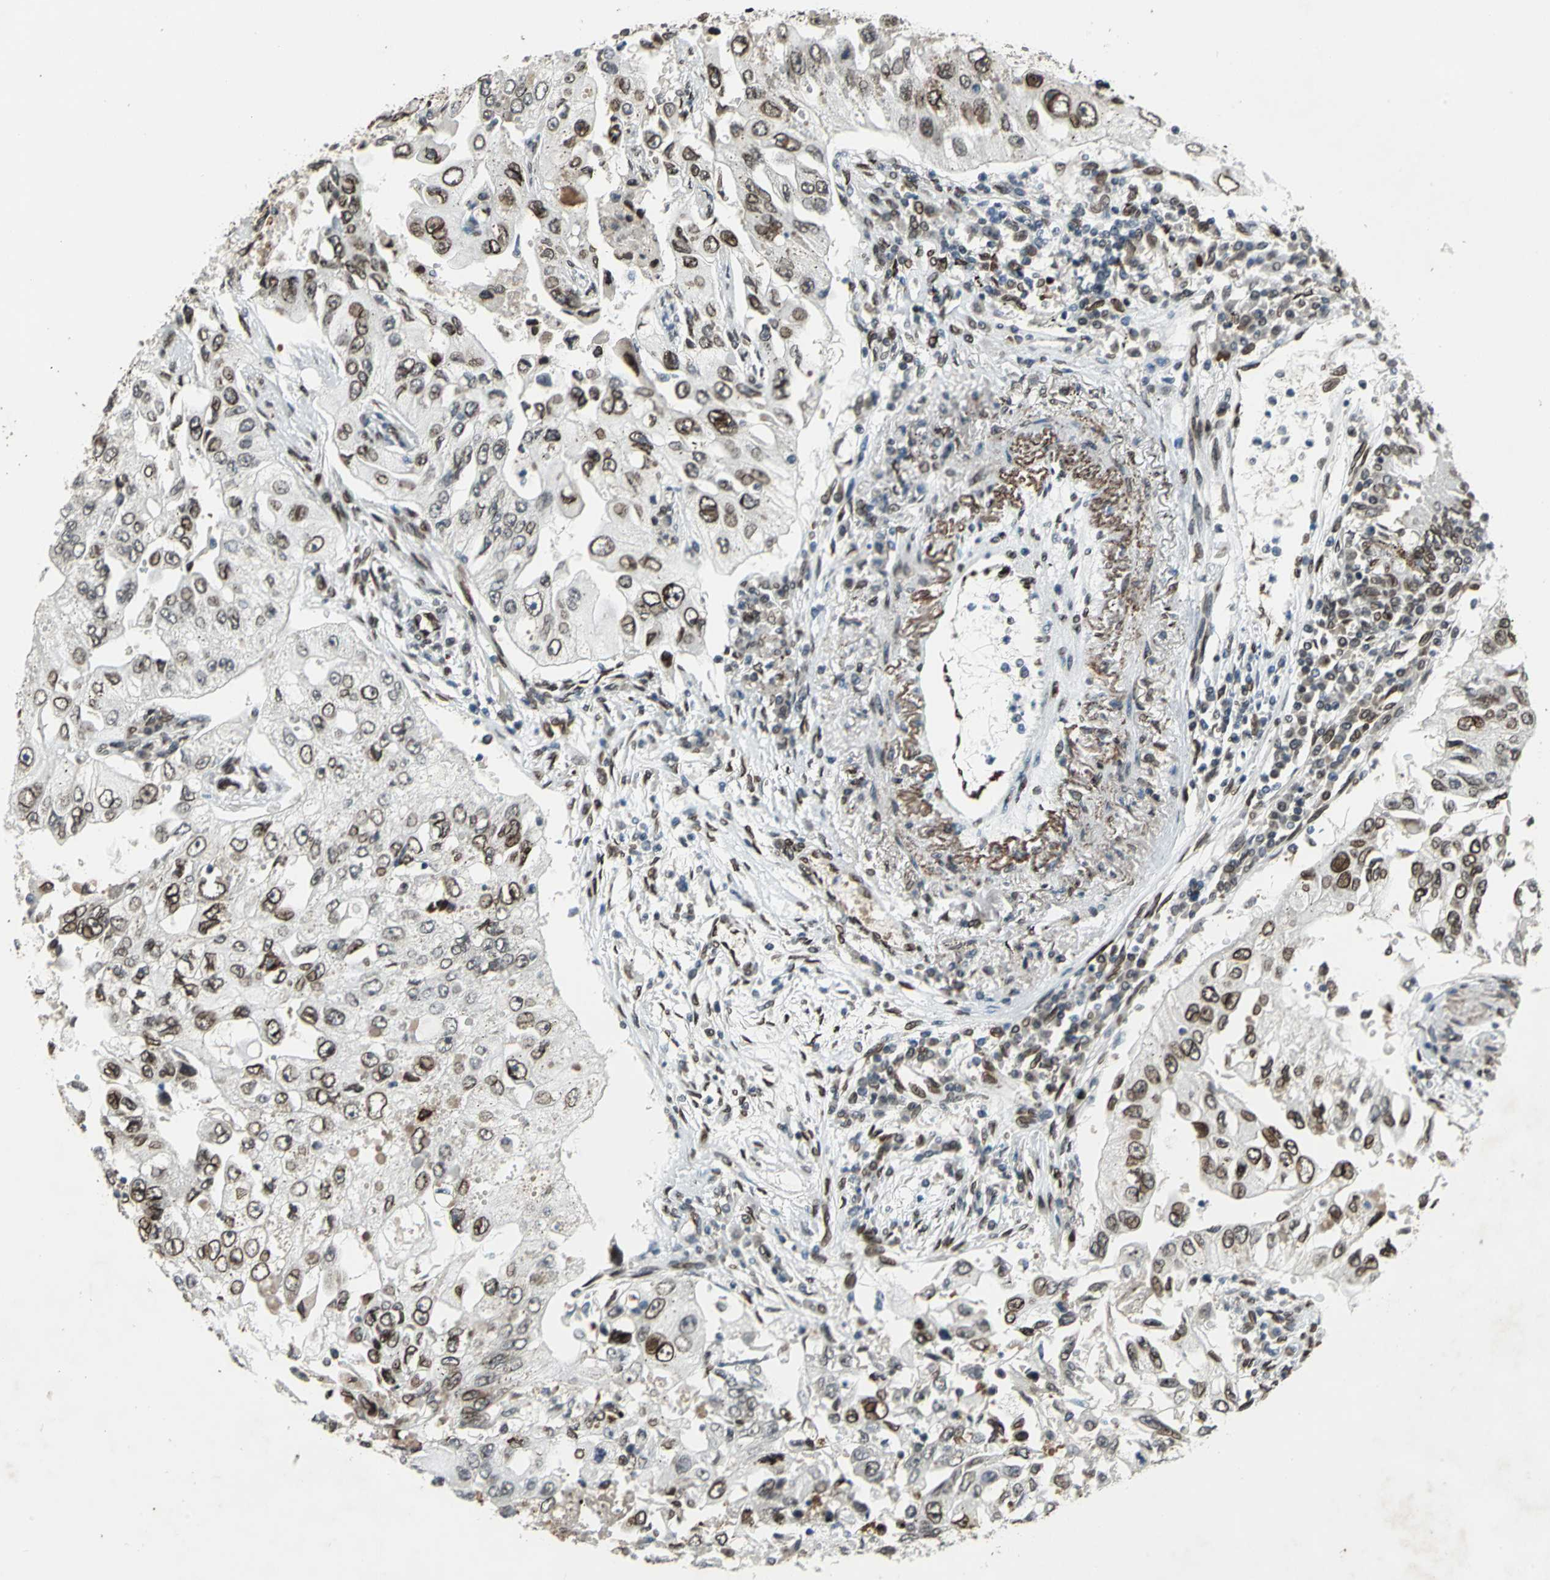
{"staining": {"intensity": "strong", "quantity": "25%-75%", "location": "cytoplasmic/membranous,nuclear"}, "tissue": "lung cancer", "cell_type": "Tumor cells", "image_type": "cancer", "snomed": [{"axis": "morphology", "description": "Adenocarcinoma, NOS"}, {"axis": "topography", "description": "Lung"}], "caption": "Immunohistochemical staining of human lung cancer (adenocarcinoma) shows high levels of strong cytoplasmic/membranous and nuclear protein staining in approximately 25%-75% of tumor cells.", "gene": "ISY1", "patient": {"sex": "male", "age": 84}}